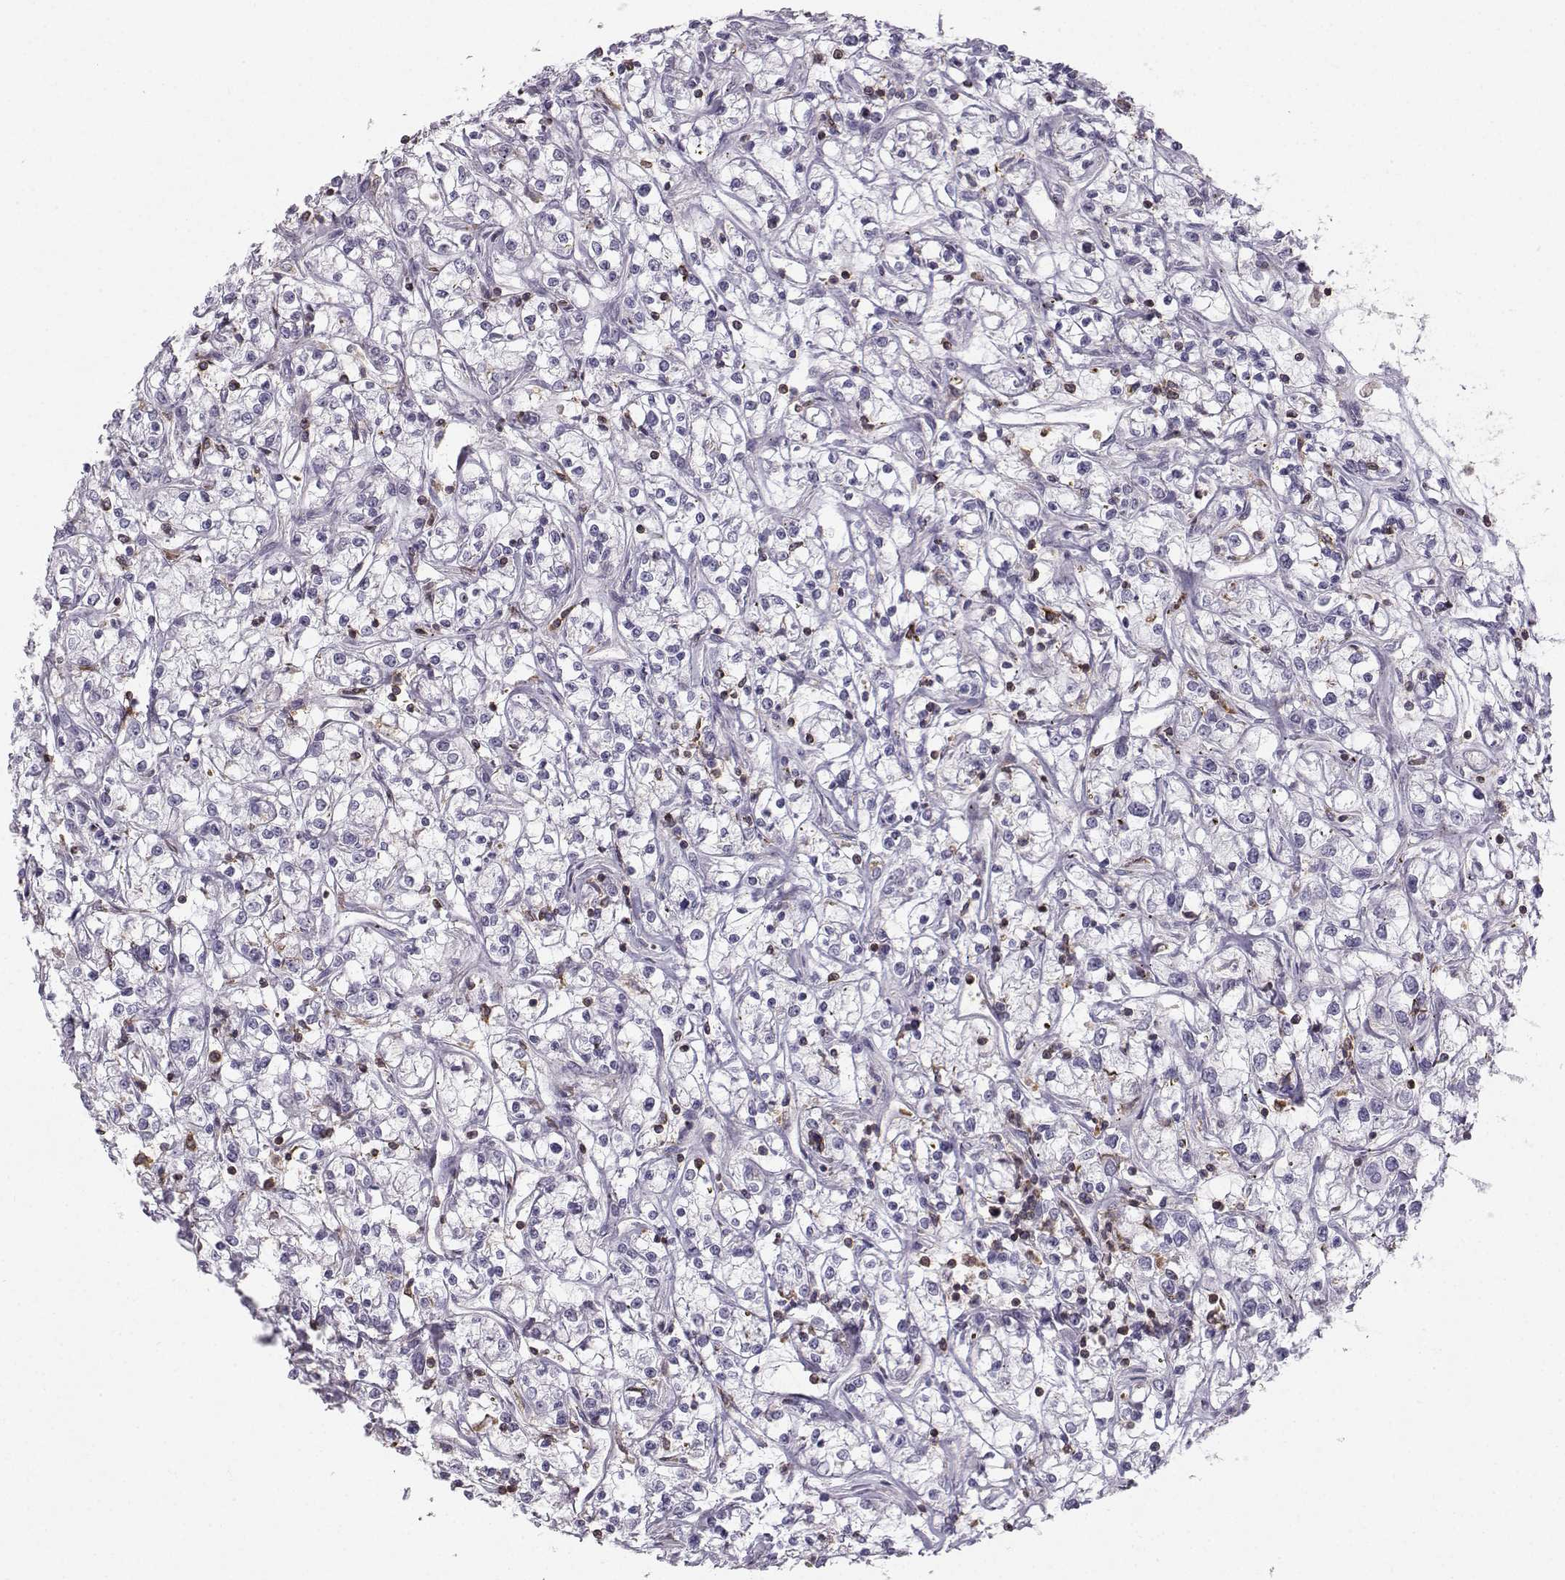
{"staining": {"intensity": "negative", "quantity": "none", "location": "none"}, "tissue": "renal cancer", "cell_type": "Tumor cells", "image_type": "cancer", "snomed": [{"axis": "morphology", "description": "Adenocarcinoma, NOS"}, {"axis": "topography", "description": "Kidney"}], "caption": "A photomicrograph of human adenocarcinoma (renal) is negative for staining in tumor cells.", "gene": "ZBTB32", "patient": {"sex": "female", "age": 59}}